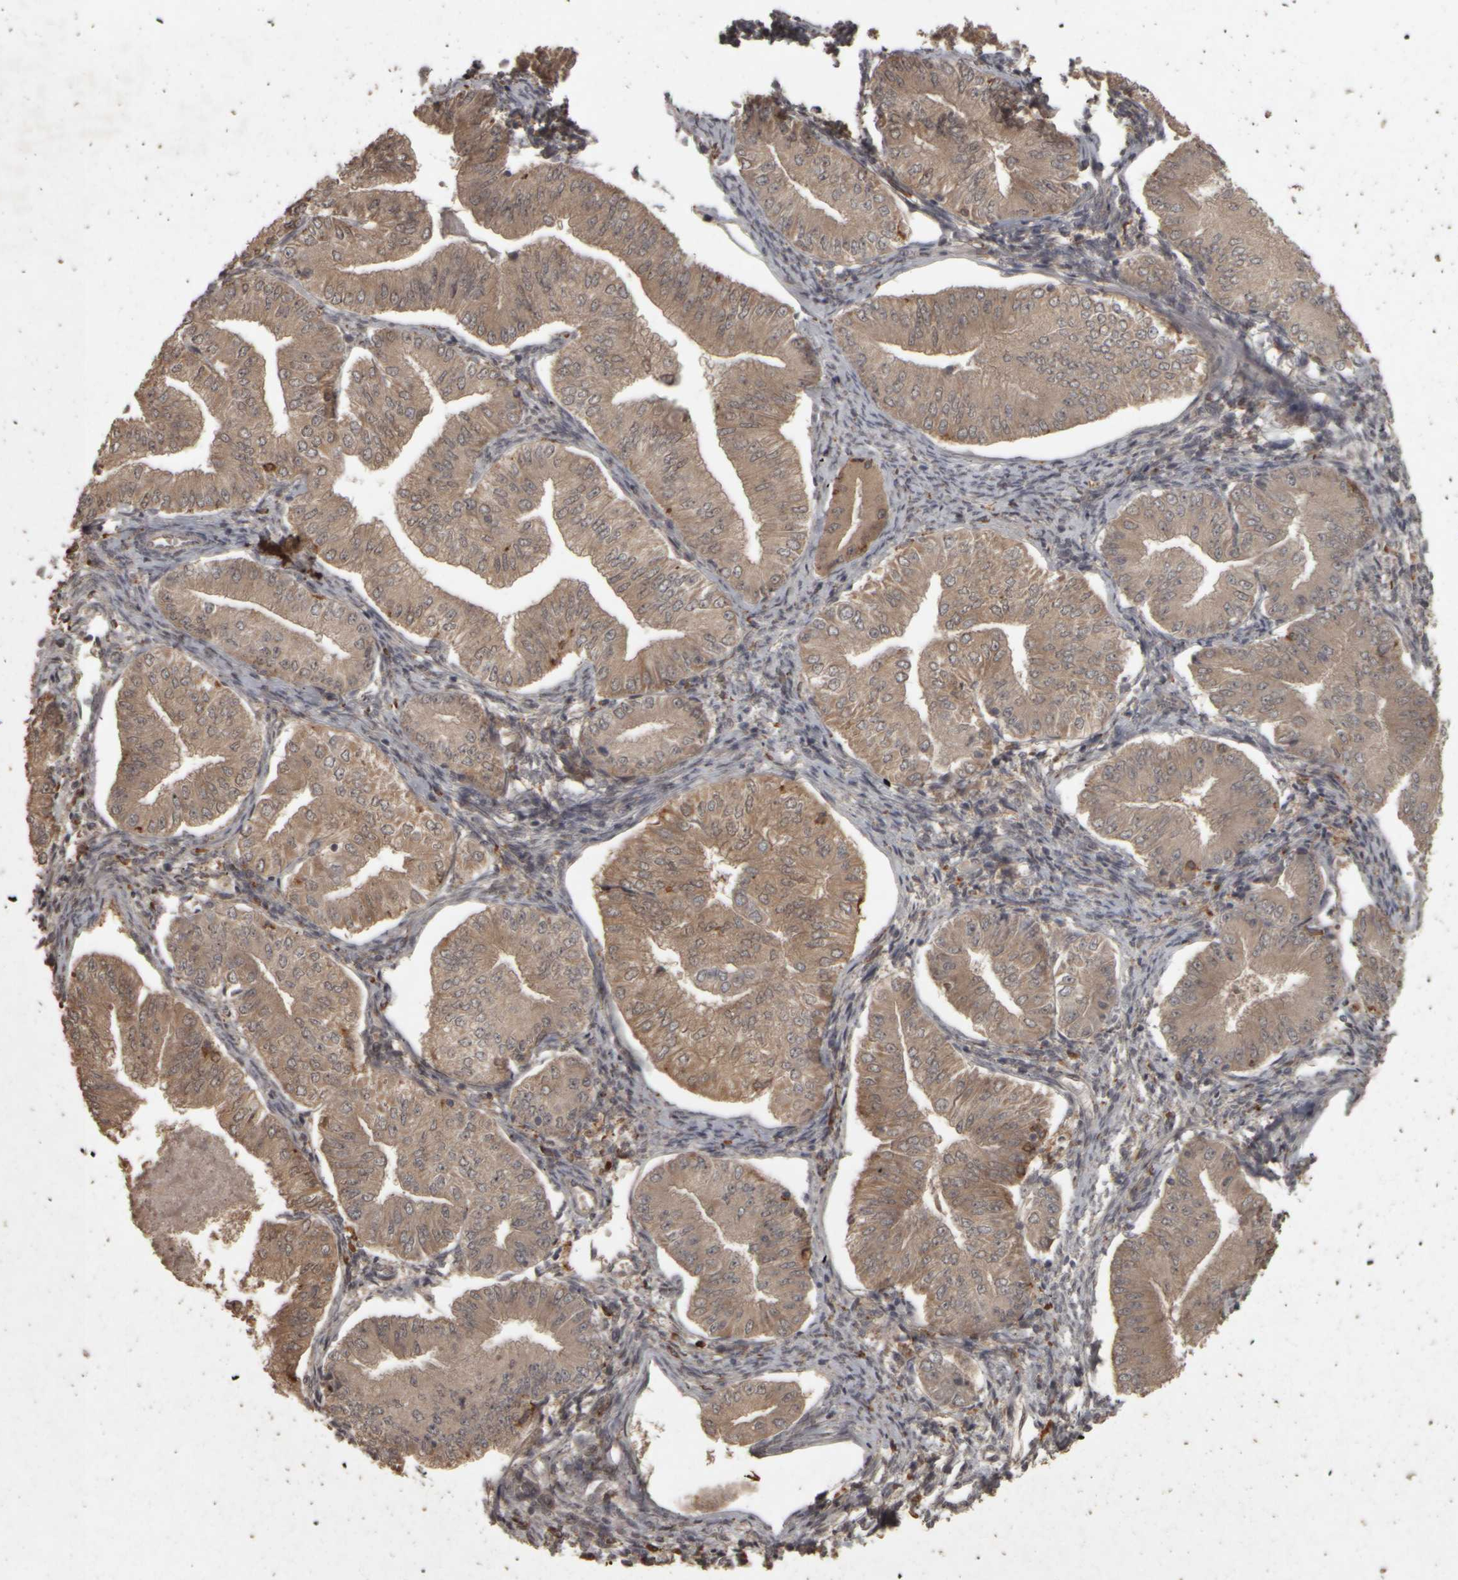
{"staining": {"intensity": "moderate", "quantity": ">75%", "location": "cytoplasmic/membranous"}, "tissue": "endometrial cancer", "cell_type": "Tumor cells", "image_type": "cancer", "snomed": [{"axis": "morphology", "description": "Normal tissue, NOS"}, {"axis": "morphology", "description": "Adenocarcinoma, NOS"}, {"axis": "topography", "description": "Endometrium"}], "caption": "Human endometrial cancer stained with a protein marker displays moderate staining in tumor cells.", "gene": "ACO1", "patient": {"sex": "female", "age": 53}}